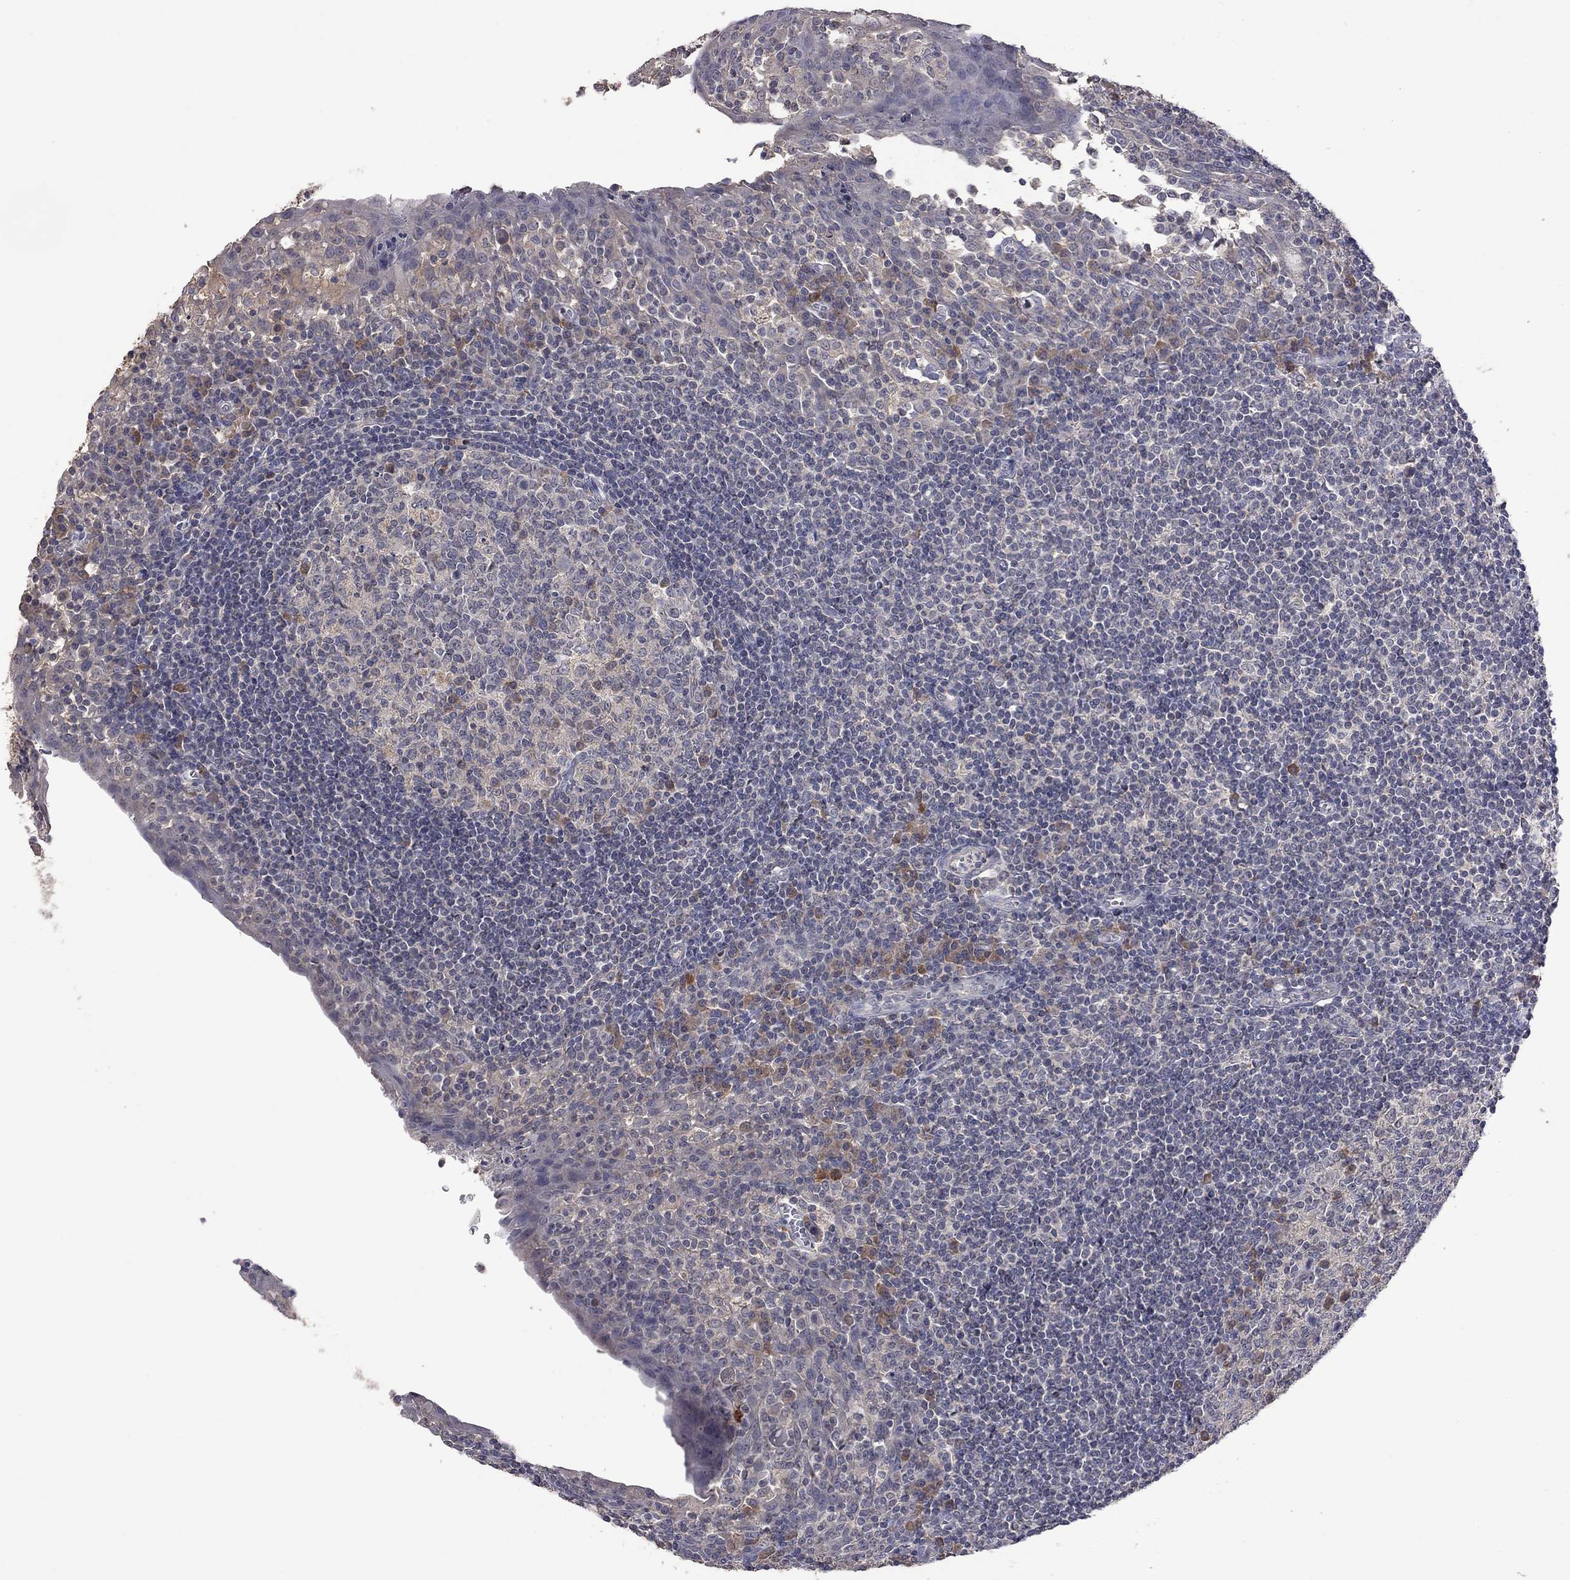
{"staining": {"intensity": "moderate", "quantity": "<25%", "location": "cytoplasmic/membranous"}, "tissue": "tonsil", "cell_type": "Germinal center cells", "image_type": "normal", "snomed": [{"axis": "morphology", "description": "Normal tissue, NOS"}, {"axis": "topography", "description": "Tonsil"}], "caption": "Immunohistochemical staining of benign tonsil displays low levels of moderate cytoplasmic/membranous positivity in approximately <25% of germinal center cells. (DAB IHC, brown staining for protein, blue staining for nuclei).", "gene": "HTR6", "patient": {"sex": "female", "age": 13}}